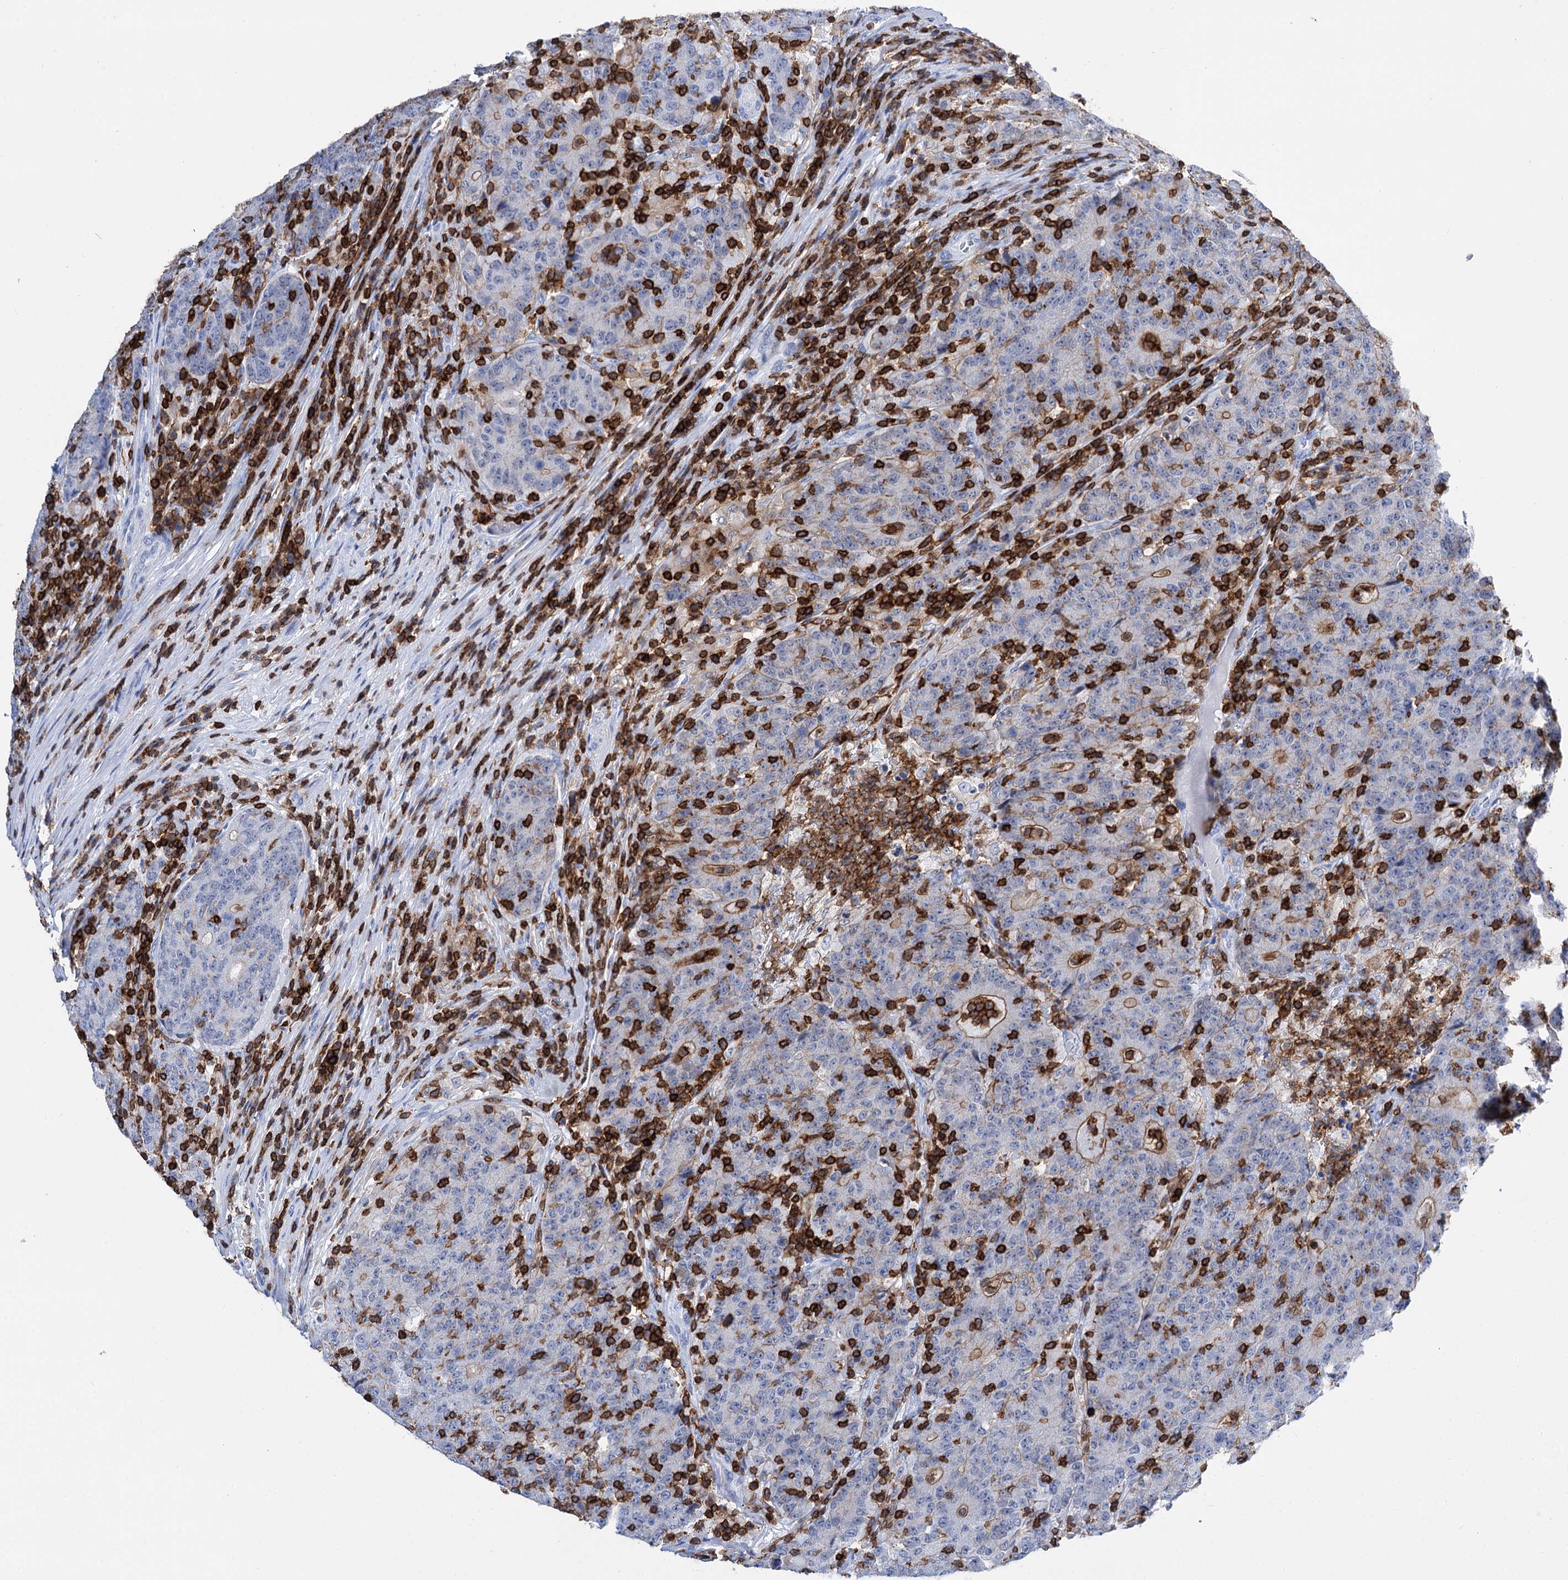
{"staining": {"intensity": "weak", "quantity": "<25%", "location": "cytoplasmic/membranous"}, "tissue": "colorectal cancer", "cell_type": "Tumor cells", "image_type": "cancer", "snomed": [{"axis": "morphology", "description": "Adenocarcinoma, NOS"}, {"axis": "topography", "description": "Colon"}], "caption": "The histopathology image shows no significant expression in tumor cells of adenocarcinoma (colorectal).", "gene": "DEF6", "patient": {"sex": "female", "age": 75}}